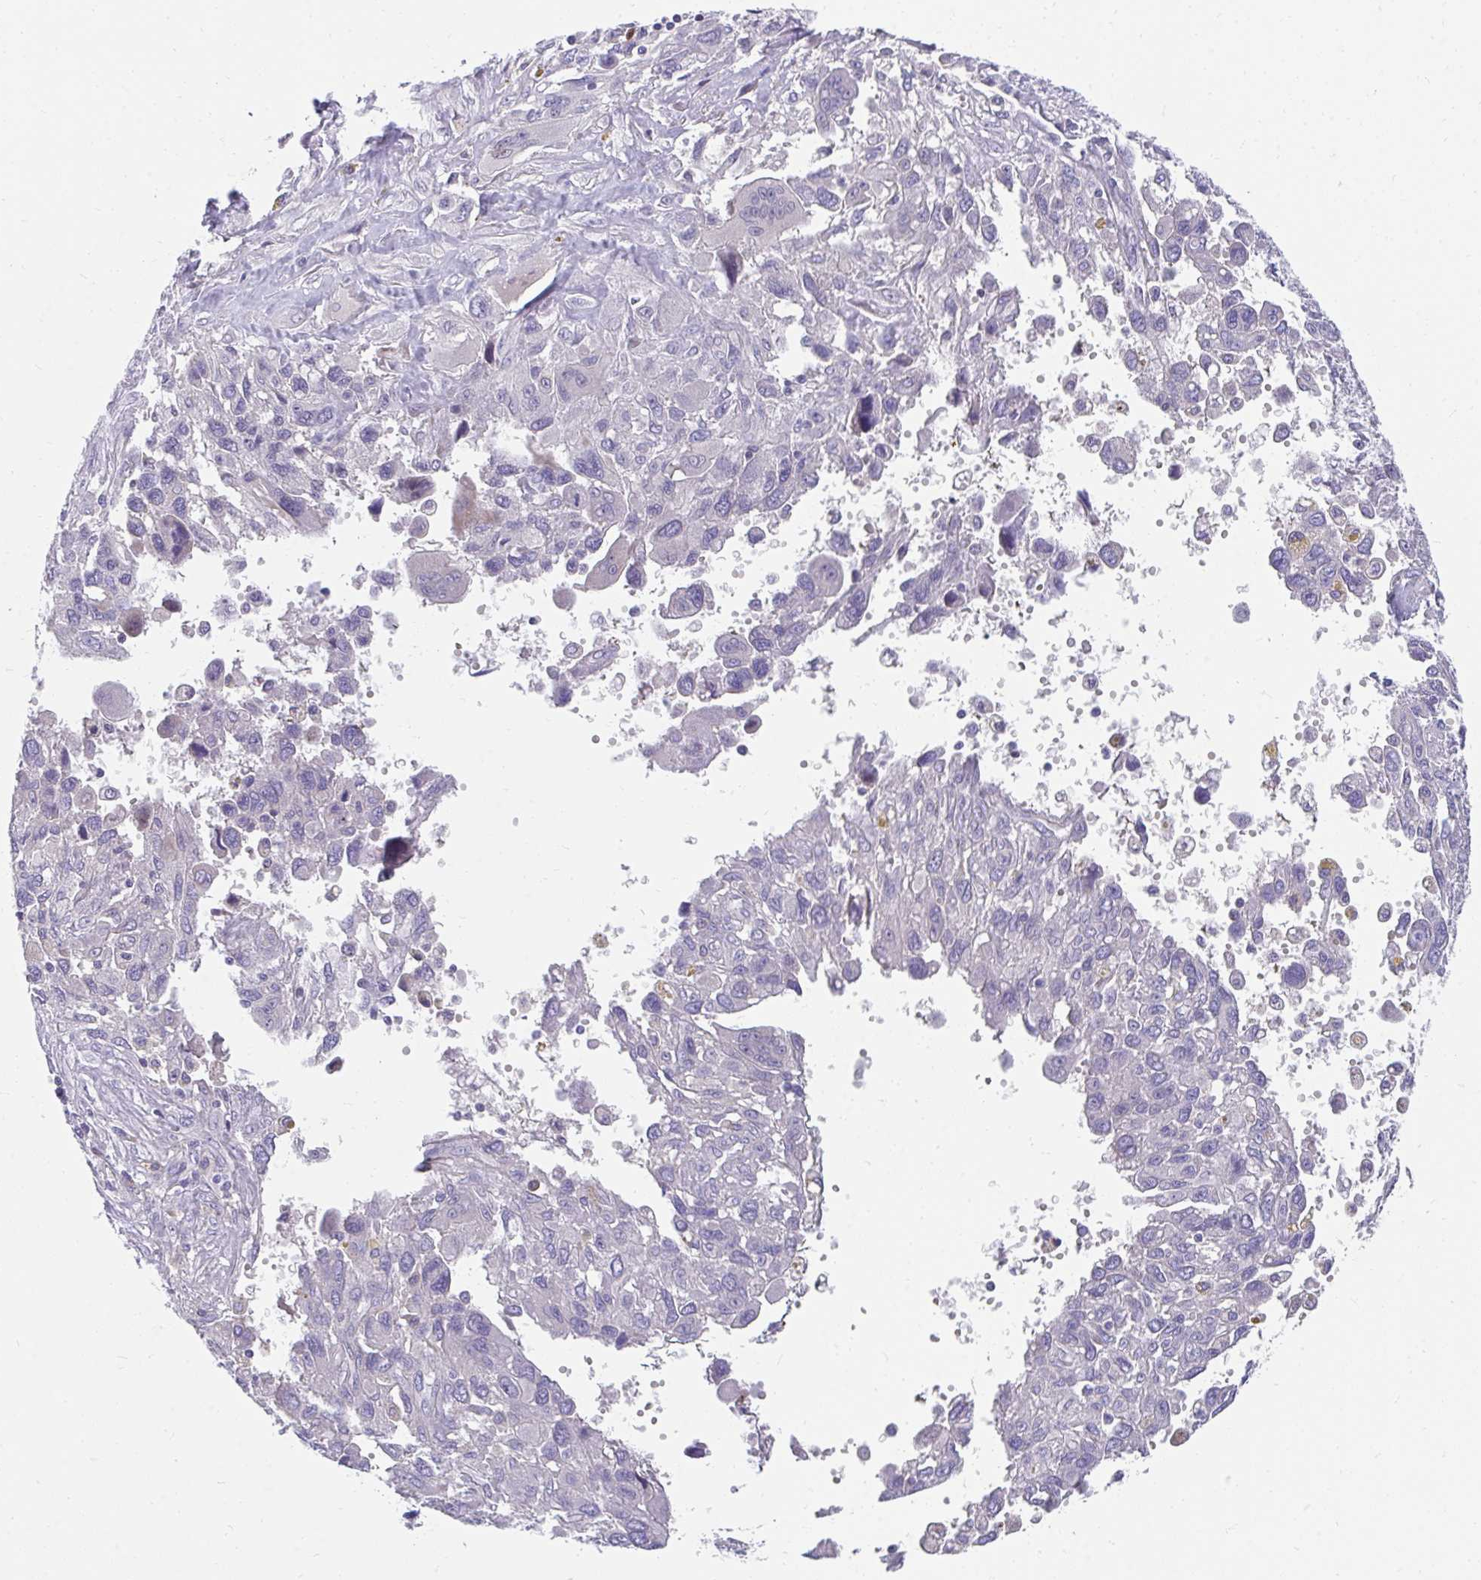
{"staining": {"intensity": "negative", "quantity": "none", "location": "none"}, "tissue": "pancreatic cancer", "cell_type": "Tumor cells", "image_type": "cancer", "snomed": [{"axis": "morphology", "description": "Adenocarcinoma, NOS"}, {"axis": "topography", "description": "Pancreas"}], "caption": "DAB (3,3'-diaminobenzidine) immunohistochemical staining of pancreatic cancer displays no significant staining in tumor cells. (Immunohistochemistry, brightfield microscopy, high magnification).", "gene": "SLAMF7", "patient": {"sex": "female", "age": 47}}